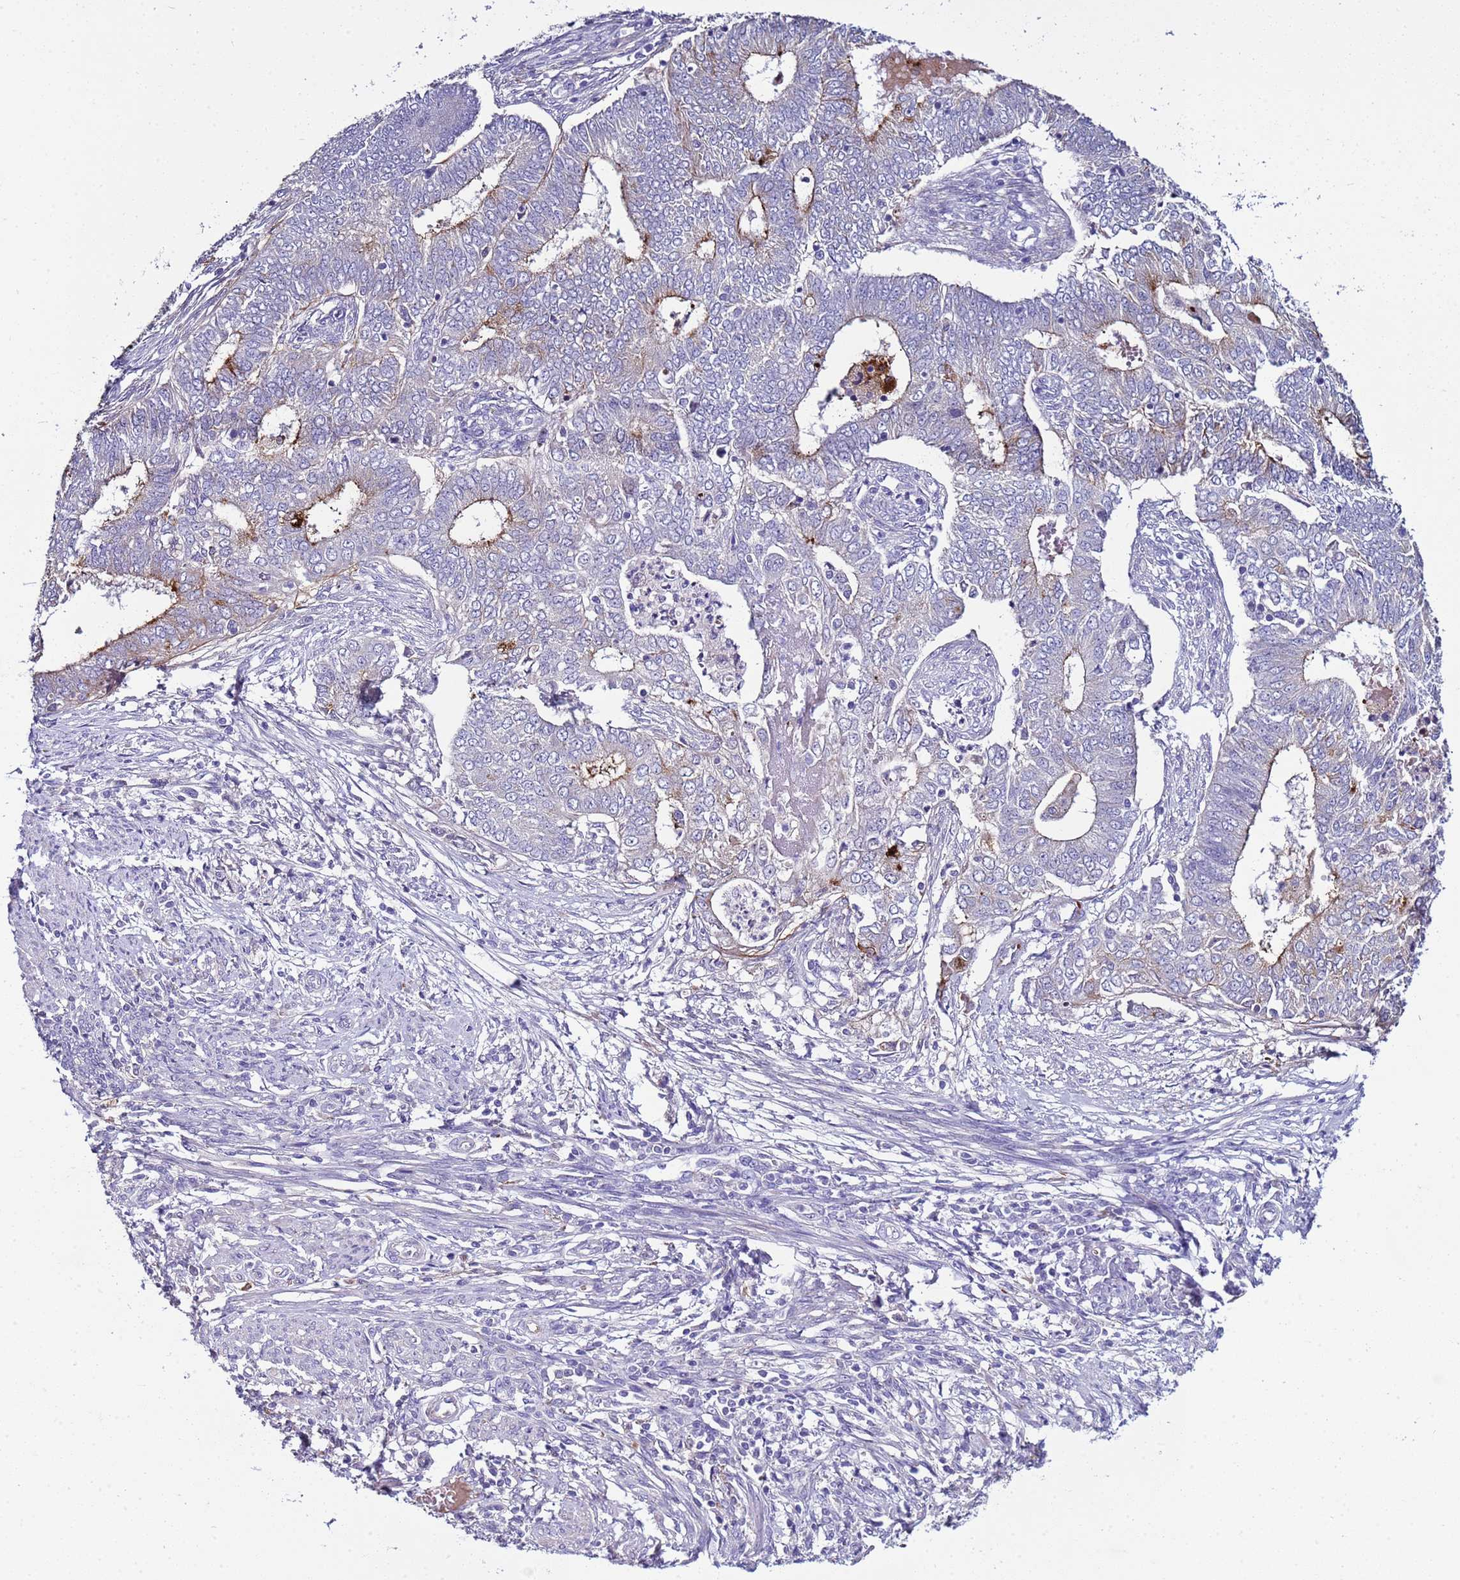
{"staining": {"intensity": "moderate", "quantity": "<25%", "location": "cytoplasmic/membranous"}, "tissue": "endometrial cancer", "cell_type": "Tumor cells", "image_type": "cancer", "snomed": [{"axis": "morphology", "description": "Adenocarcinoma, NOS"}, {"axis": "topography", "description": "Endometrium"}], "caption": "Endometrial adenocarcinoma was stained to show a protein in brown. There is low levels of moderate cytoplasmic/membranous positivity in approximately <25% of tumor cells. (Brightfield microscopy of DAB IHC at high magnification).", "gene": "TRIM51", "patient": {"sex": "female", "age": 62}}